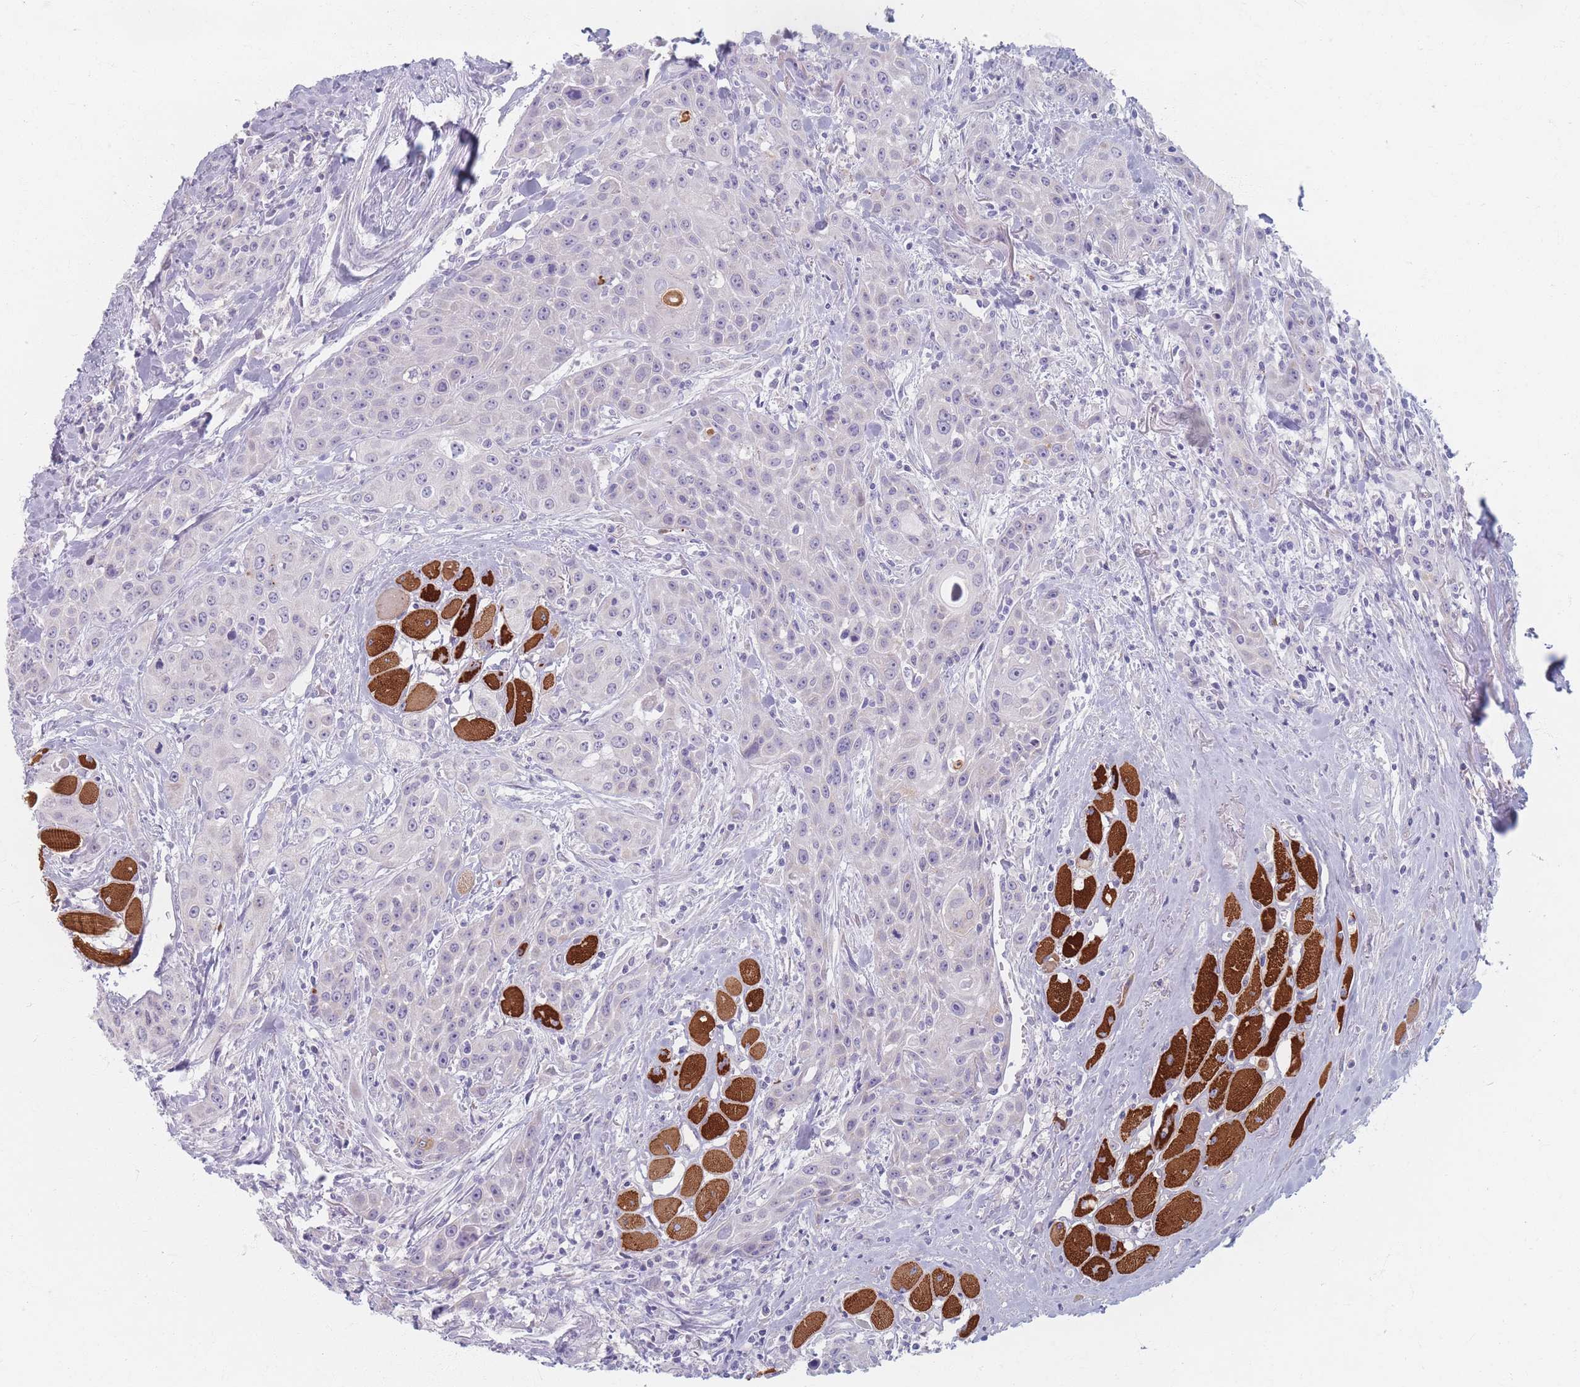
{"staining": {"intensity": "negative", "quantity": "none", "location": "none"}, "tissue": "head and neck cancer", "cell_type": "Tumor cells", "image_type": "cancer", "snomed": [{"axis": "morphology", "description": "Squamous cell carcinoma, NOS"}, {"axis": "topography", "description": "Oral tissue"}, {"axis": "topography", "description": "Head-Neck"}], "caption": "DAB (3,3'-diaminobenzidine) immunohistochemical staining of head and neck squamous cell carcinoma displays no significant staining in tumor cells. (Brightfield microscopy of DAB (3,3'-diaminobenzidine) immunohistochemistry at high magnification).", "gene": "PIGM", "patient": {"sex": "female", "age": 82}}